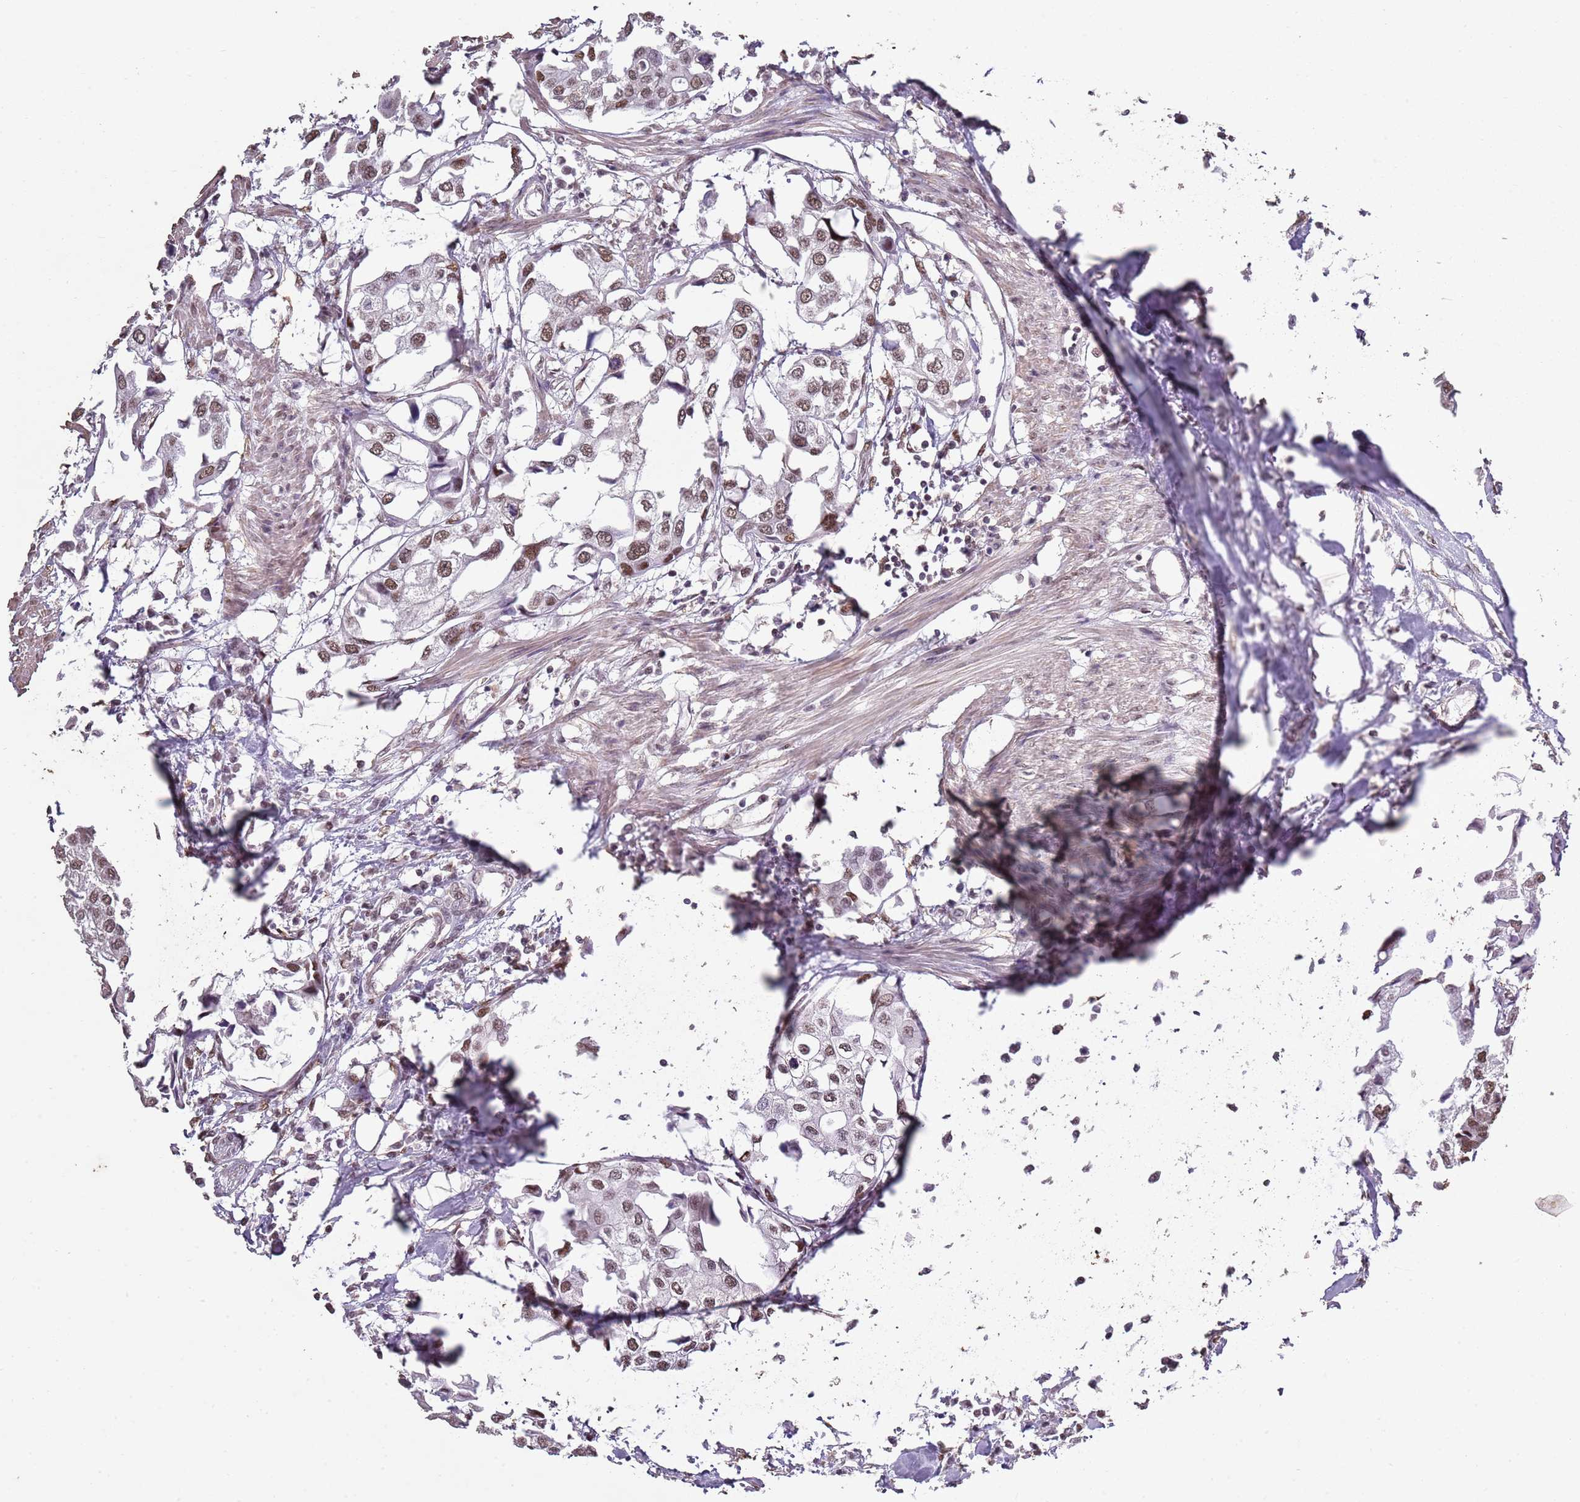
{"staining": {"intensity": "moderate", "quantity": ">75%", "location": "nuclear"}, "tissue": "urothelial cancer", "cell_type": "Tumor cells", "image_type": "cancer", "snomed": [{"axis": "morphology", "description": "Urothelial carcinoma, High grade"}, {"axis": "topography", "description": "Urinary bladder"}], "caption": "An image showing moderate nuclear staining in about >75% of tumor cells in high-grade urothelial carcinoma, as visualized by brown immunohistochemical staining.", "gene": "ARL14EP", "patient": {"sex": "male", "age": 64}}